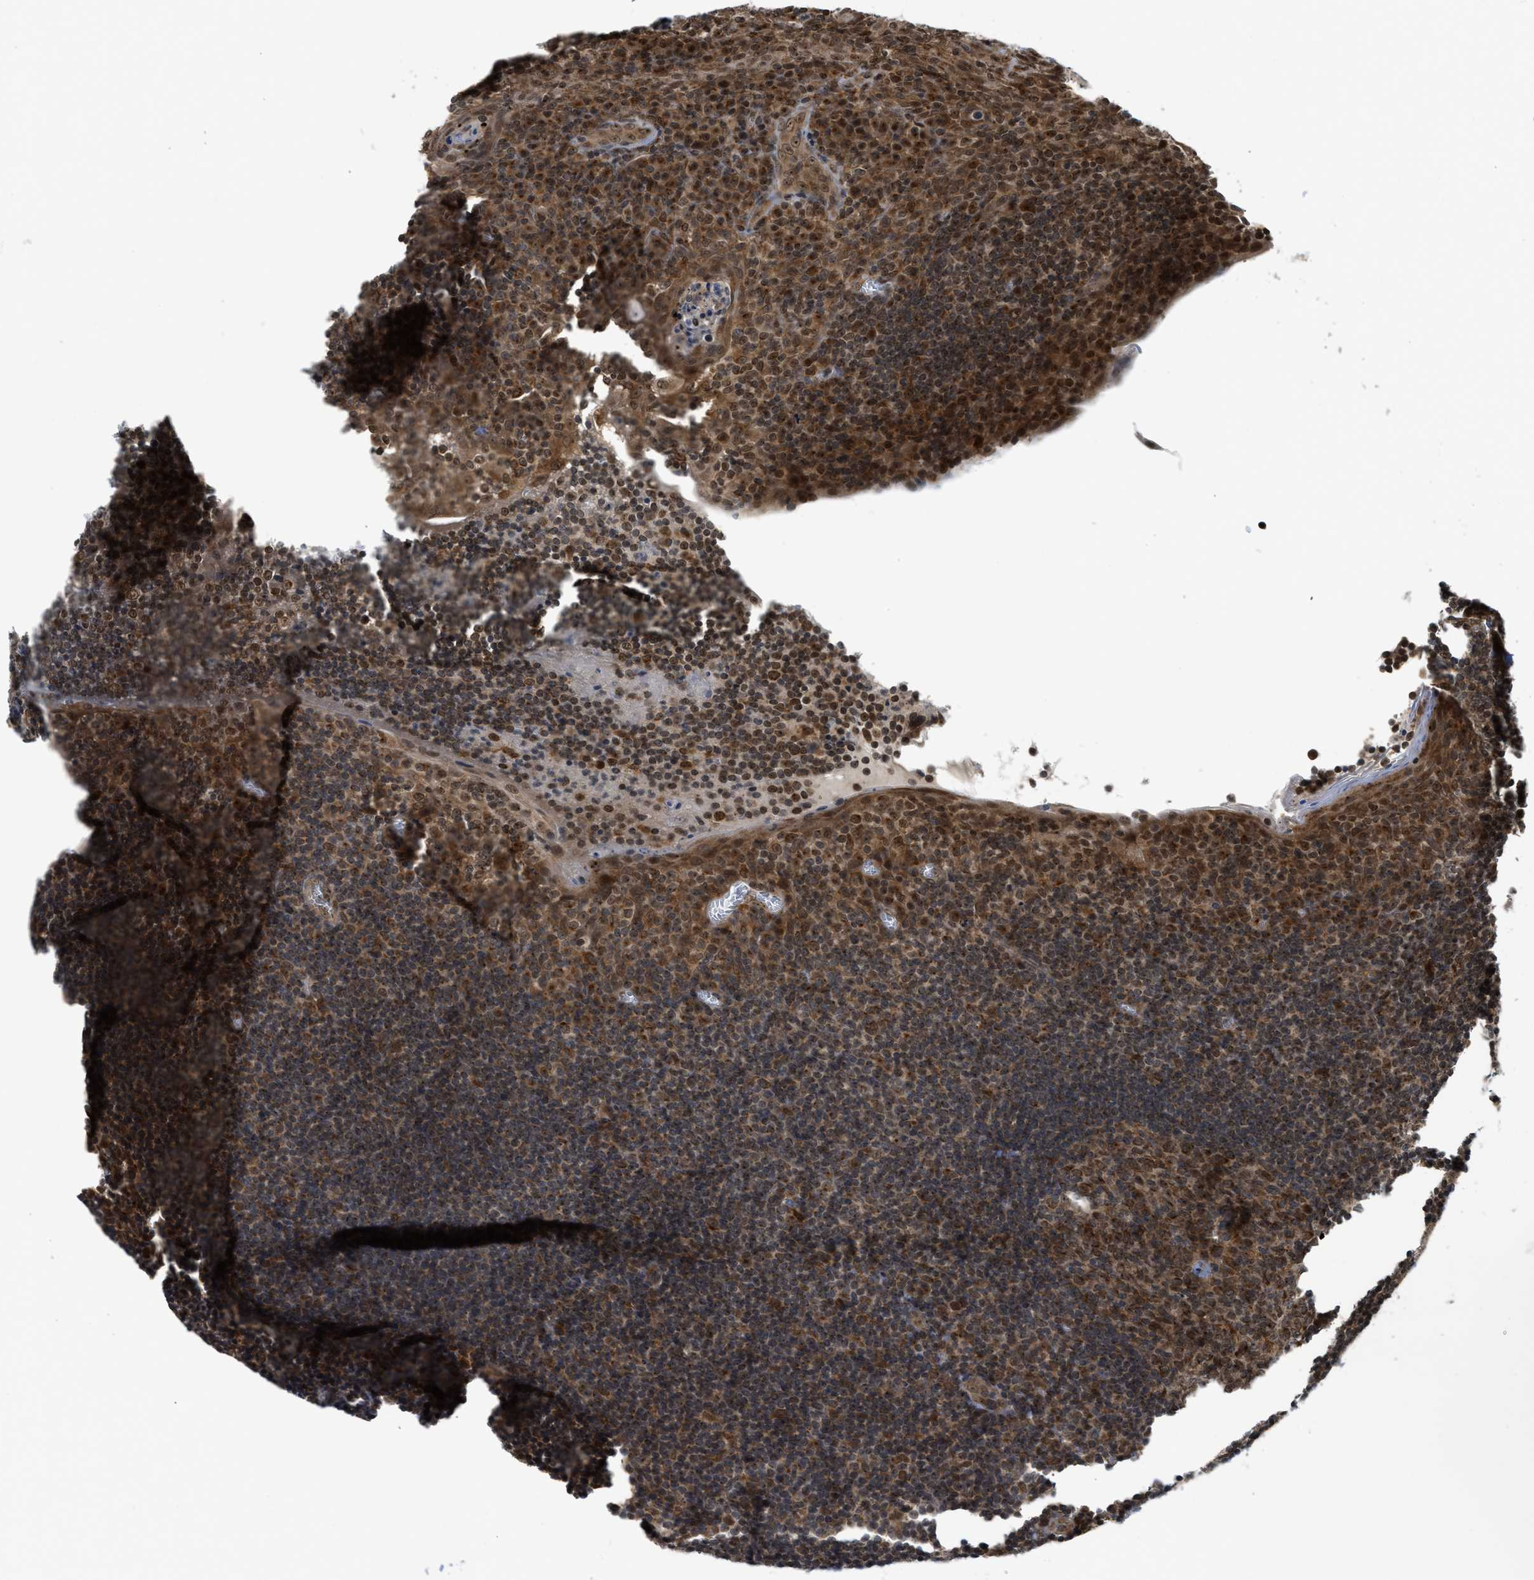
{"staining": {"intensity": "moderate", "quantity": ">75%", "location": "cytoplasmic/membranous,nuclear"}, "tissue": "tonsil", "cell_type": "Germinal center cells", "image_type": "normal", "snomed": [{"axis": "morphology", "description": "Normal tissue, NOS"}, {"axis": "topography", "description": "Tonsil"}], "caption": "This photomicrograph shows IHC staining of benign human tonsil, with medium moderate cytoplasmic/membranous,nuclear staining in approximately >75% of germinal center cells.", "gene": "TACC1", "patient": {"sex": "male", "age": 37}}